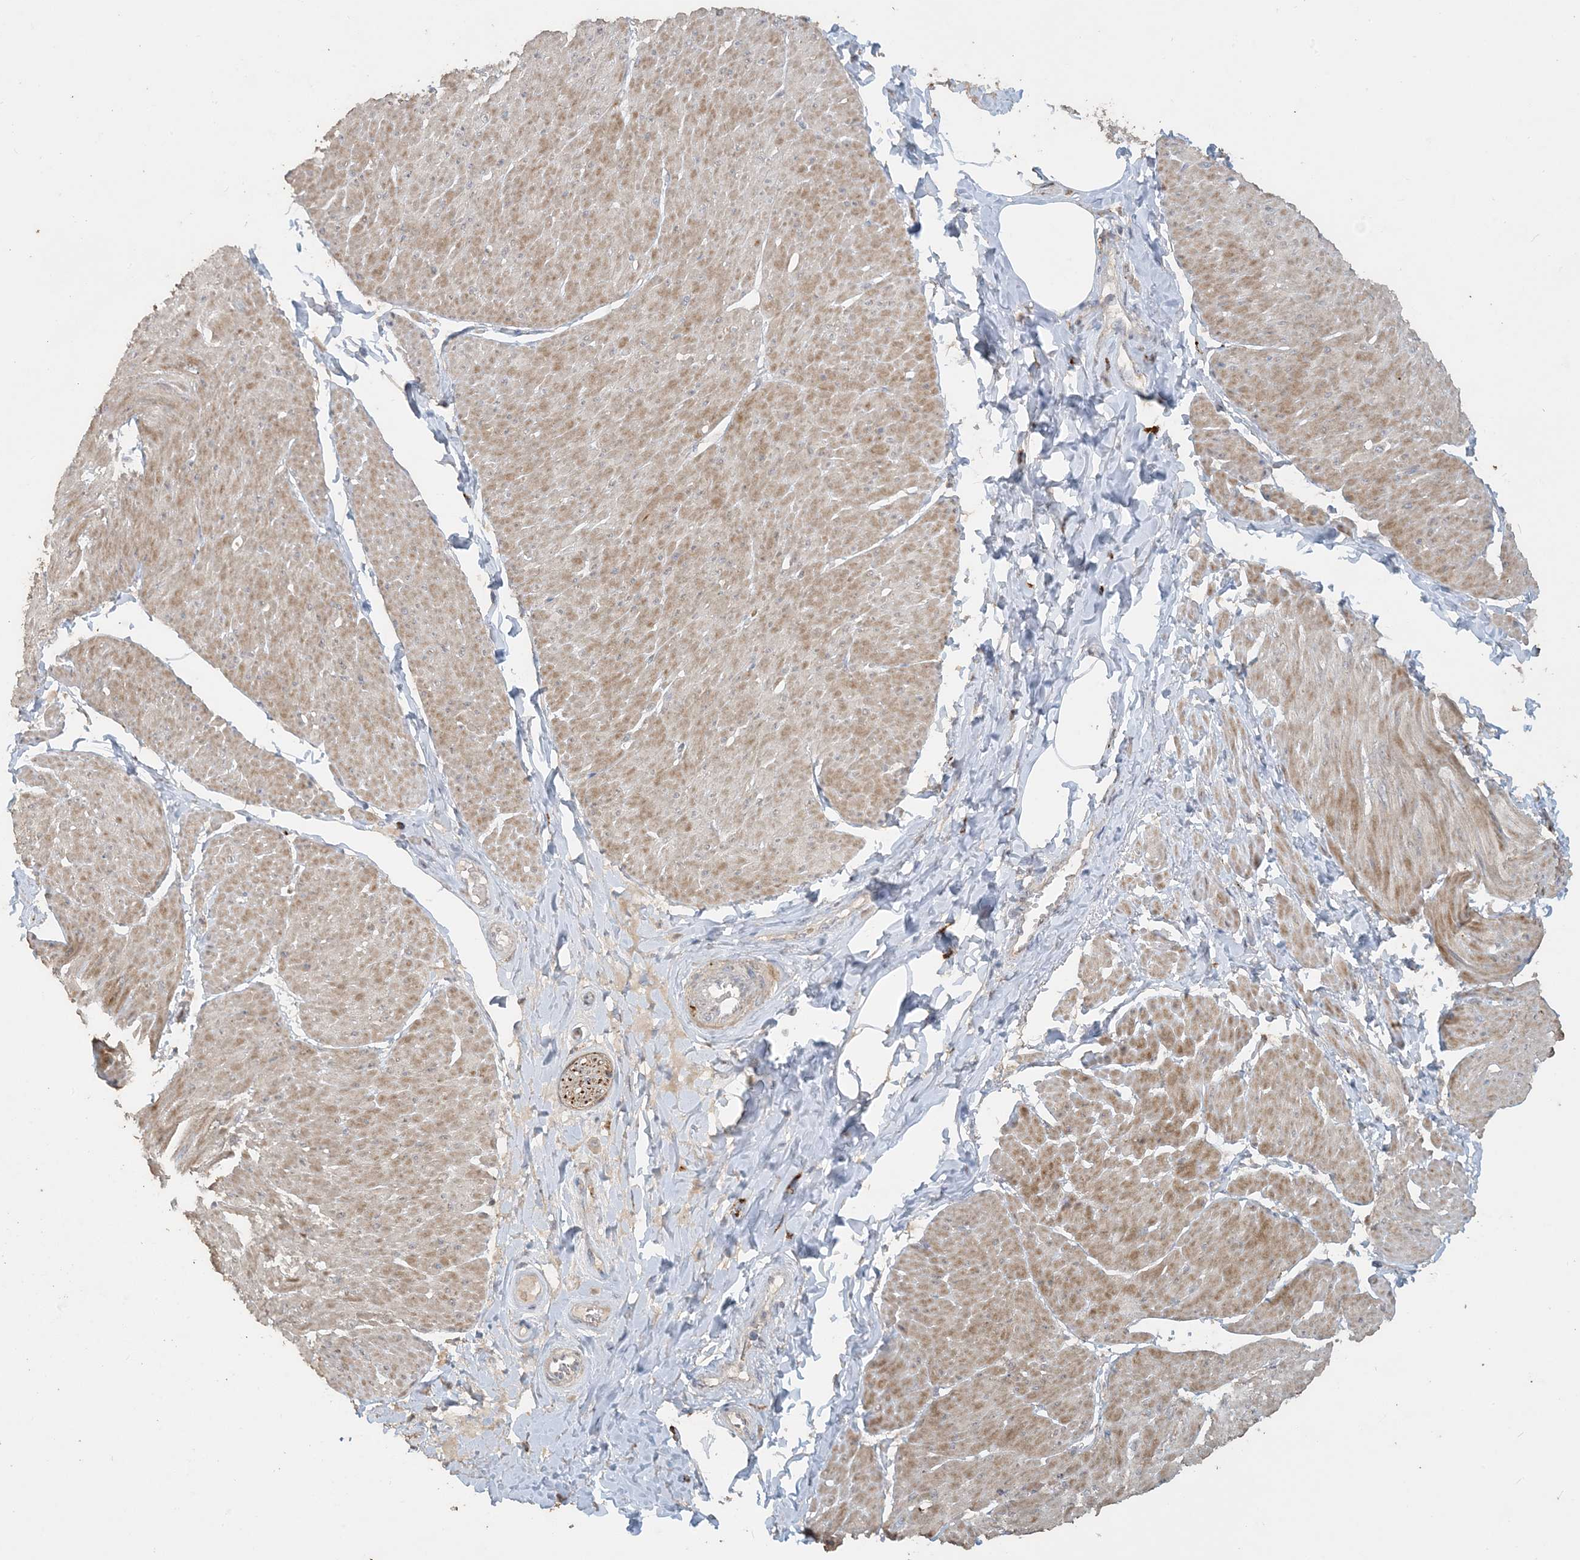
{"staining": {"intensity": "moderate", "quantity": ">75%", "location": "cytoplasmic/membranous"}, "tissue": "smooth muscle", "cell_type": "Smooth muscle cells", "image_type": "normal", "snomed": [{"axis": "morphology", "description": "Urothelial carcinoma, High grade"}, {"axis": "topography", "description": "Urinary bladder"}], "caption": "Smooth muscle cells exhibit medium levels of moderate cytoplasmic/membranous expression in approximately >75% of cells in unremarkable human smooth muscle.", "gene": "SFMBT2", "patient": {"sex": "male", "age": 46}}